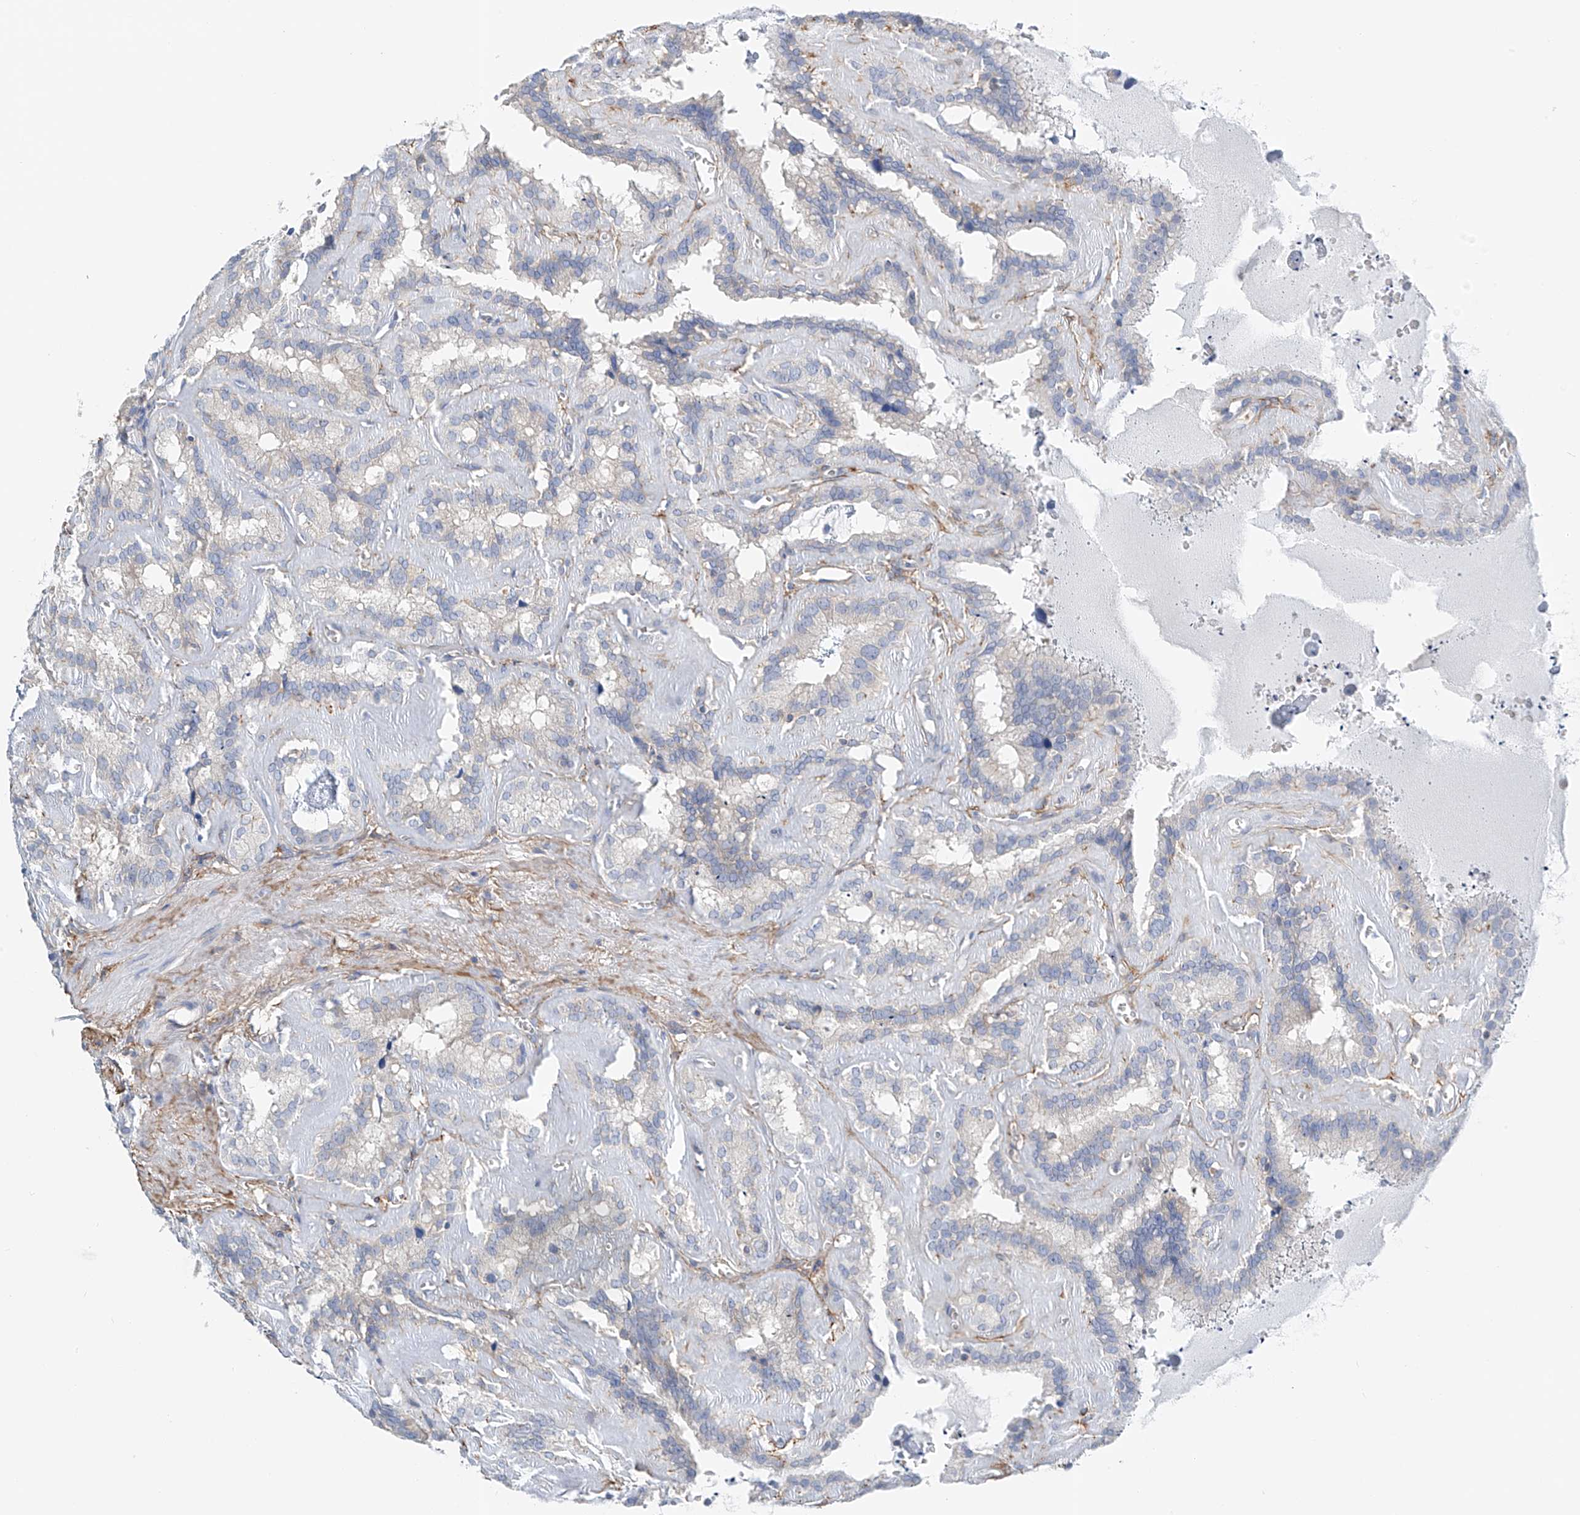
{"staining": {"intensity": "negative", "quantity": "none", "location": "none"}, "tissue": "seminal vesicle", "cell_type": "Glandular cells", "image_type": "normal", "snomed": [{"axis": "morphology", "description": "Normal tissue, NOS"}, {"axis": "topography", "description": "Prostate"}, {"axis": "topography", "description": "Seminal veicle"}], "caption": "DAB (3,3'-diaminobenzidine) immunohistochemical staining of unremarkable seminal vesicle reveals no significant staining in glandular cells.", "gene": "NALCN", "patient": {"sex": "male", "age": 59}}